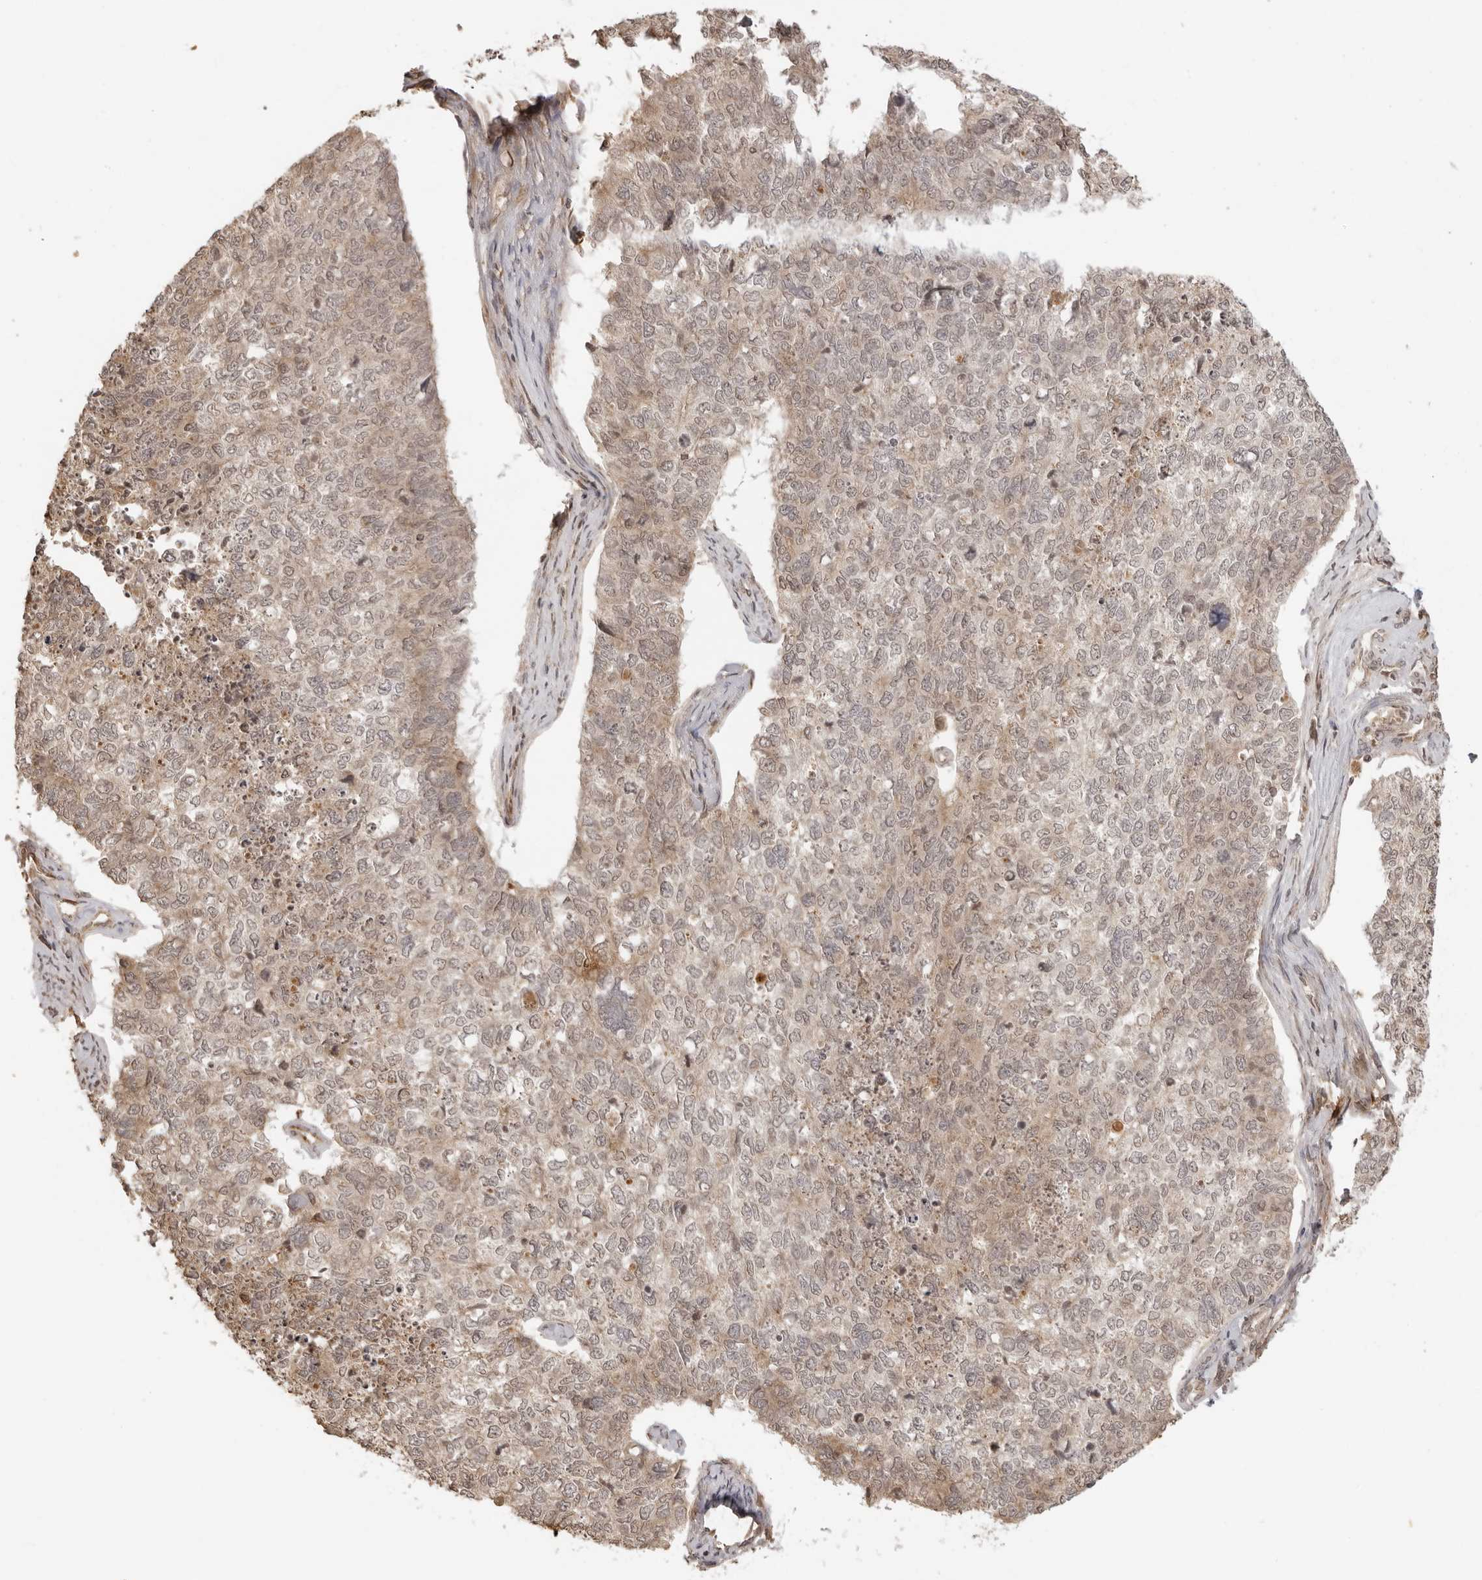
{"staining": {"intensity": "weak", "quantity": "25%-75%", "location": "cytoplasmic/membranous,nuclear"}, "tissue": "cervical cancer", "cell_type": "Tumor cells", "image_type": "cancer", "snomed": [{"axis": "morphology", "description": "Squamous cell carcinoma, NOS"}, {"axis": "topography", "description": "Cervix"}], "caption": "Immunohistochemical staining of cervical cancer reveals weak cytoplasmic/membranous and nuclear protein staining in approximately 25%-75% of tumor cells.", "gene": "IKBKE", "patient": {"sex": "female", "age": 63}}